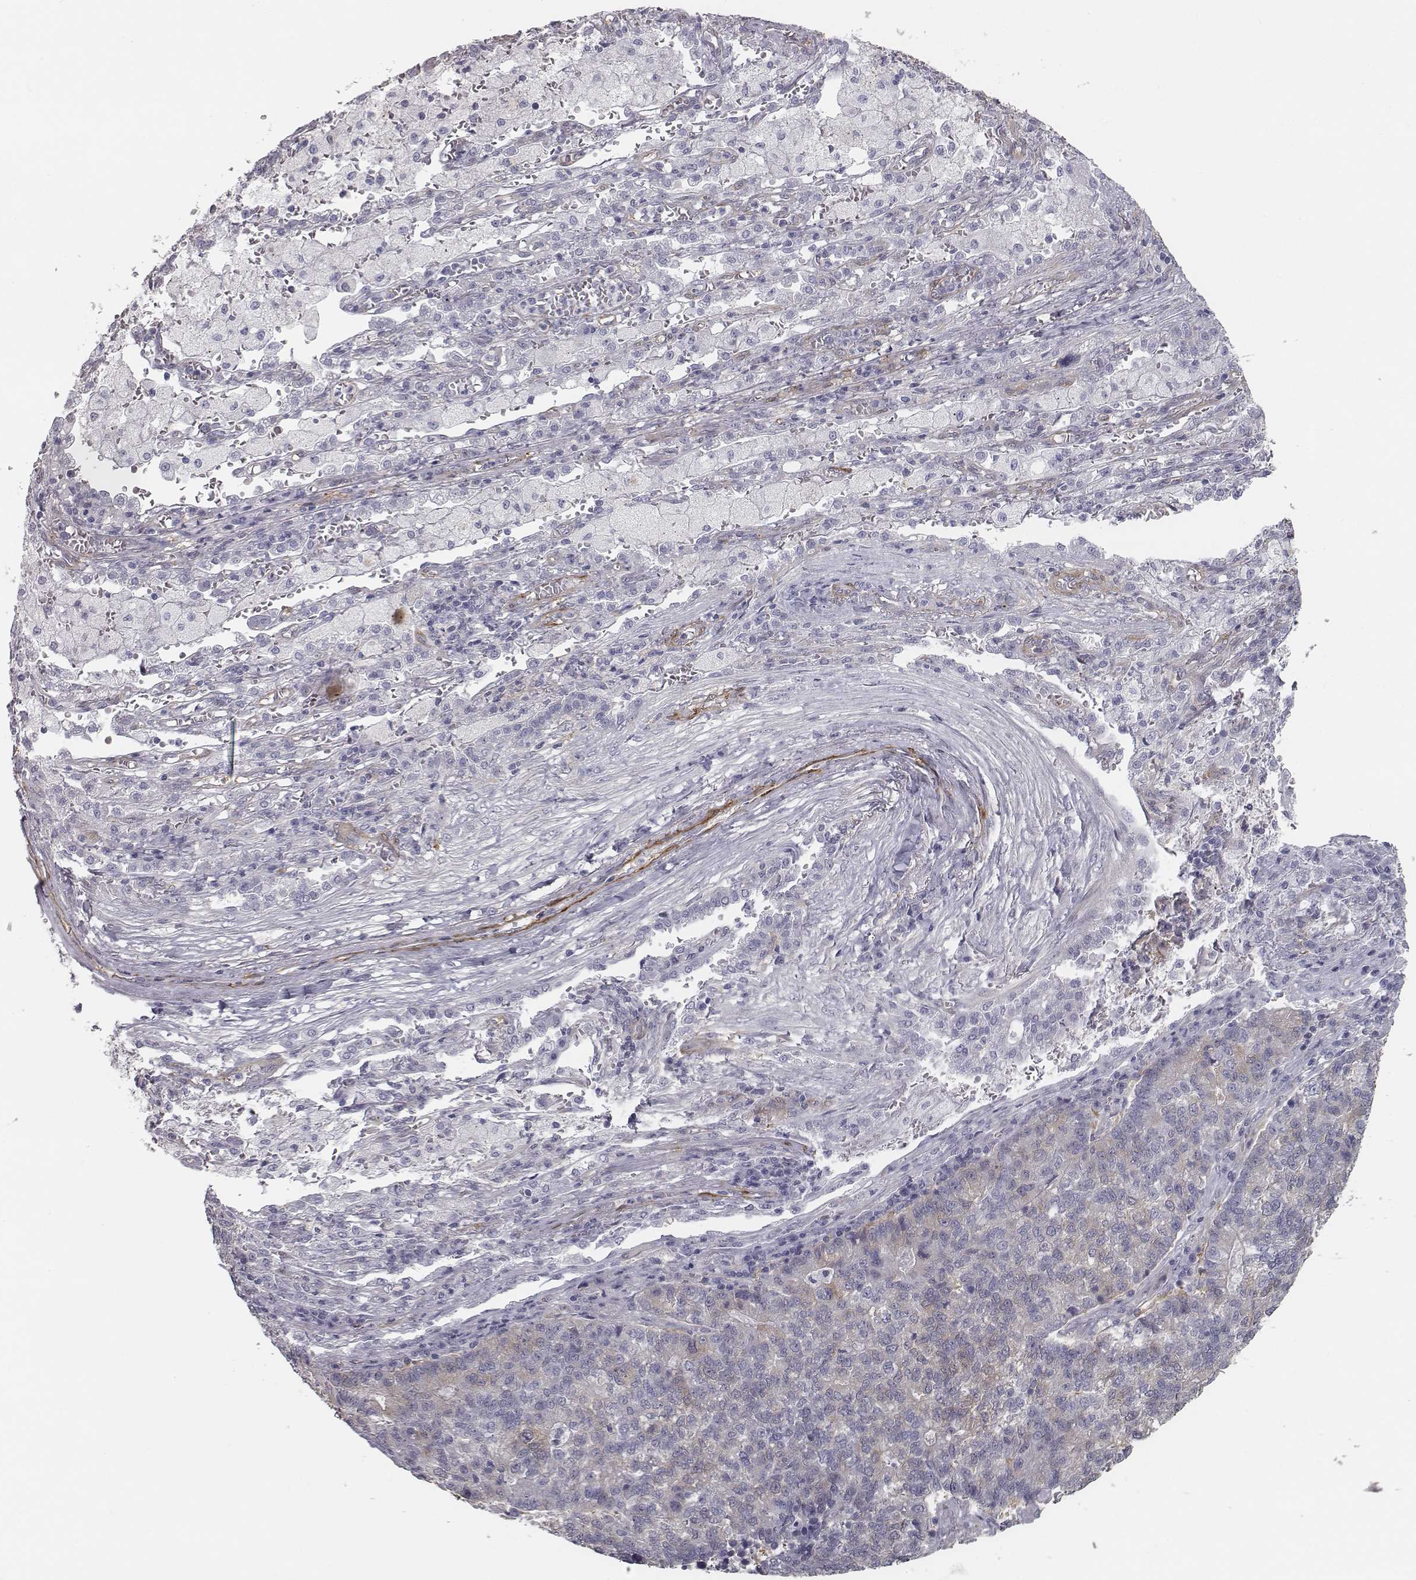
{"staining": {"intensity": "negative", "quantity": "none", "location": "none"}, "tissue": "lung cancer", "cell_type": "Tumor cells", "image_type": "cancer", "snomed": [{"axis": "morphology", "description": "Adenocarcinoma, NOS"}, {"axis": "topography", "description": "Lung"}], "caption": "Immunohistochemistry (IHC) of lung adenocarcinoma exhibits no staining in tumor cells.", "gene": "ISYNA1", "patient": {"sex": "male", "age": 57}}